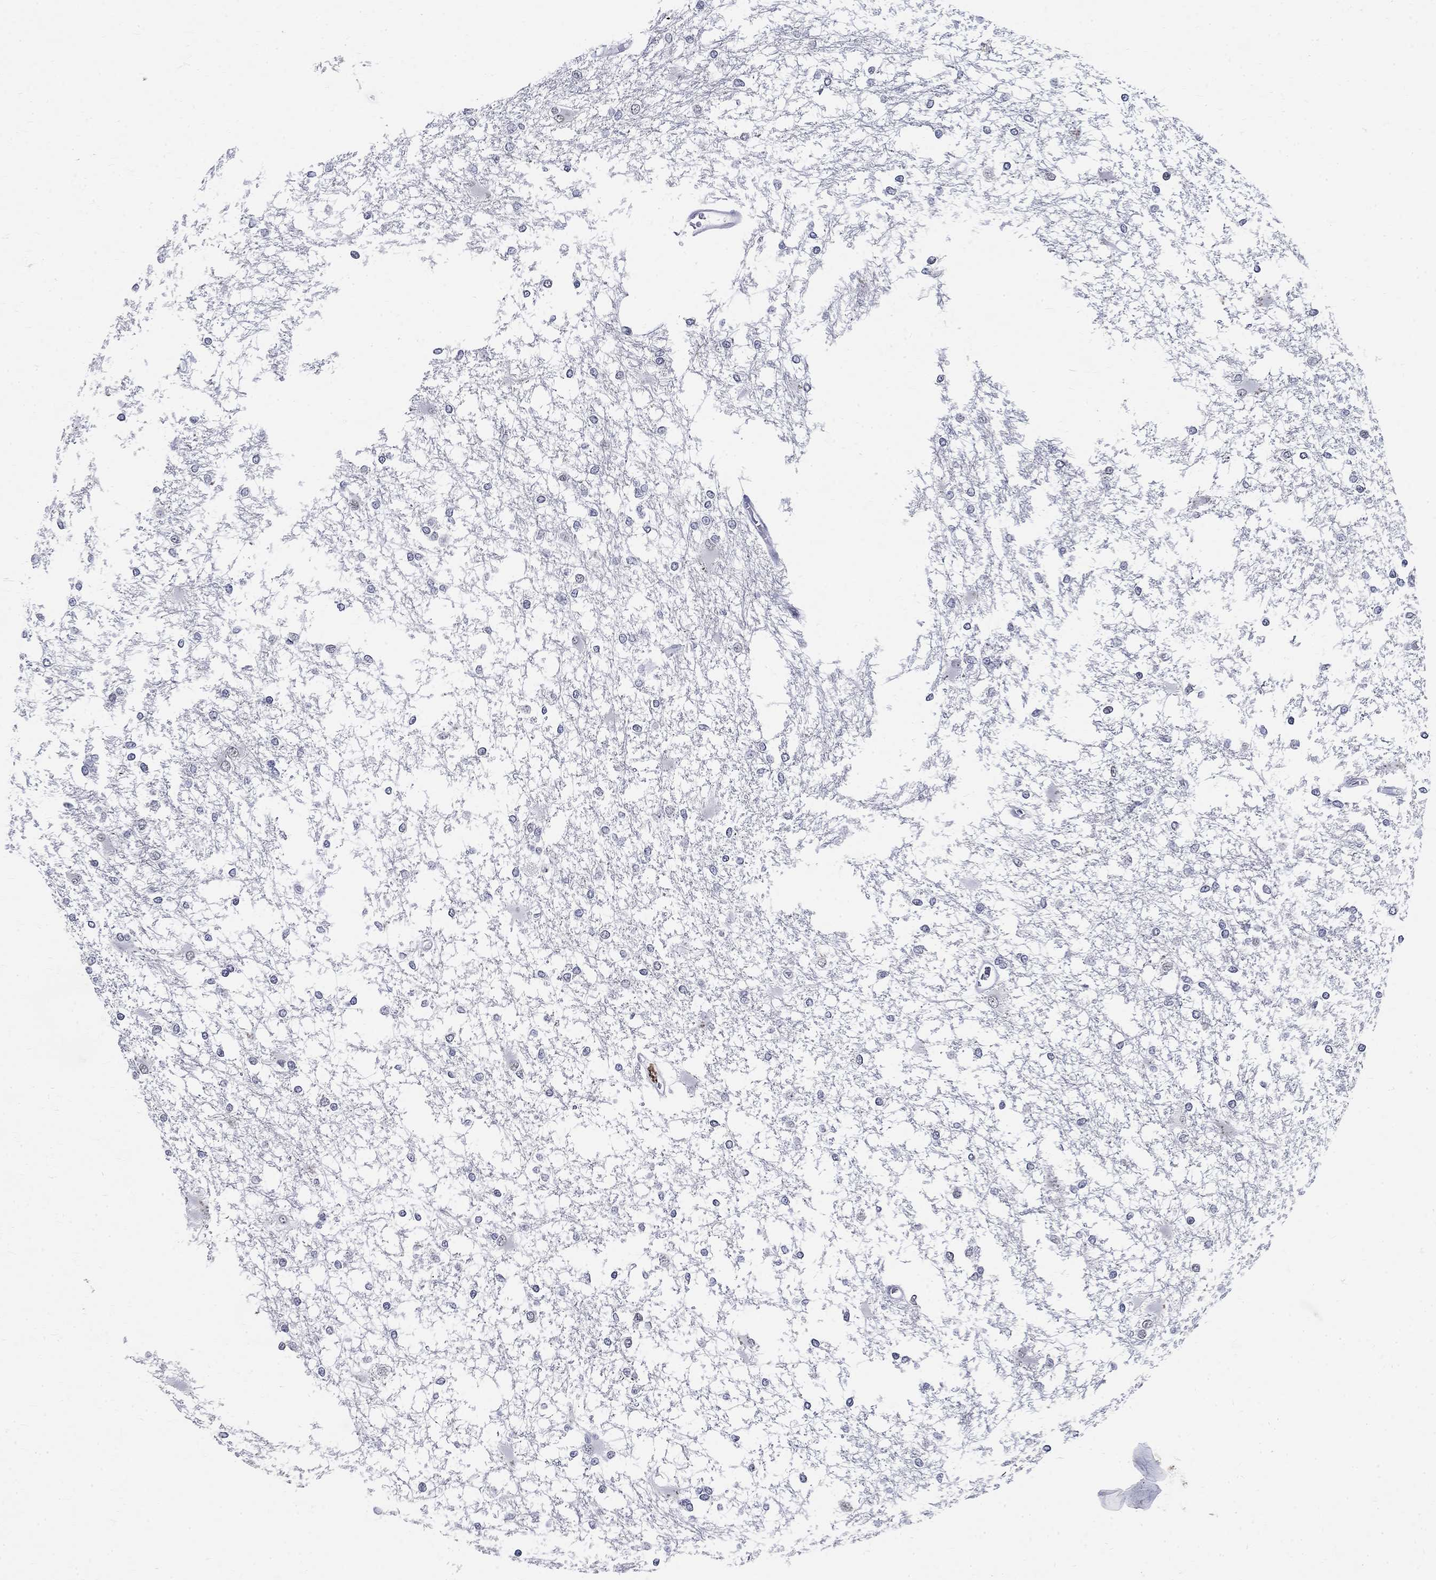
{"staining": {"intensity": "negative", "quantity": "none", "location": "none"}, "tissue": "glioma", "cell_type": "Tumor cells", "image_type": "cancer", "snomed": [{"axis": "morphology", "description": "Glioma, malignant, High grade"}, {"axis": "topography", "description": "Cerebral cortex"}], "caption": "Immunohistochemistry (IHC) histopathology image of neoplastic tissue: human glioma stained with DAB displays no significant protein positivity in tumor cells. The staining was performed using DAB to visualize the protein expression in brown, while the nuclei were stained in blue with hematoxylin (Magnification: 20x).", "gene": "BHLHE22", "patient": {"sex": "male", "age": 79}}